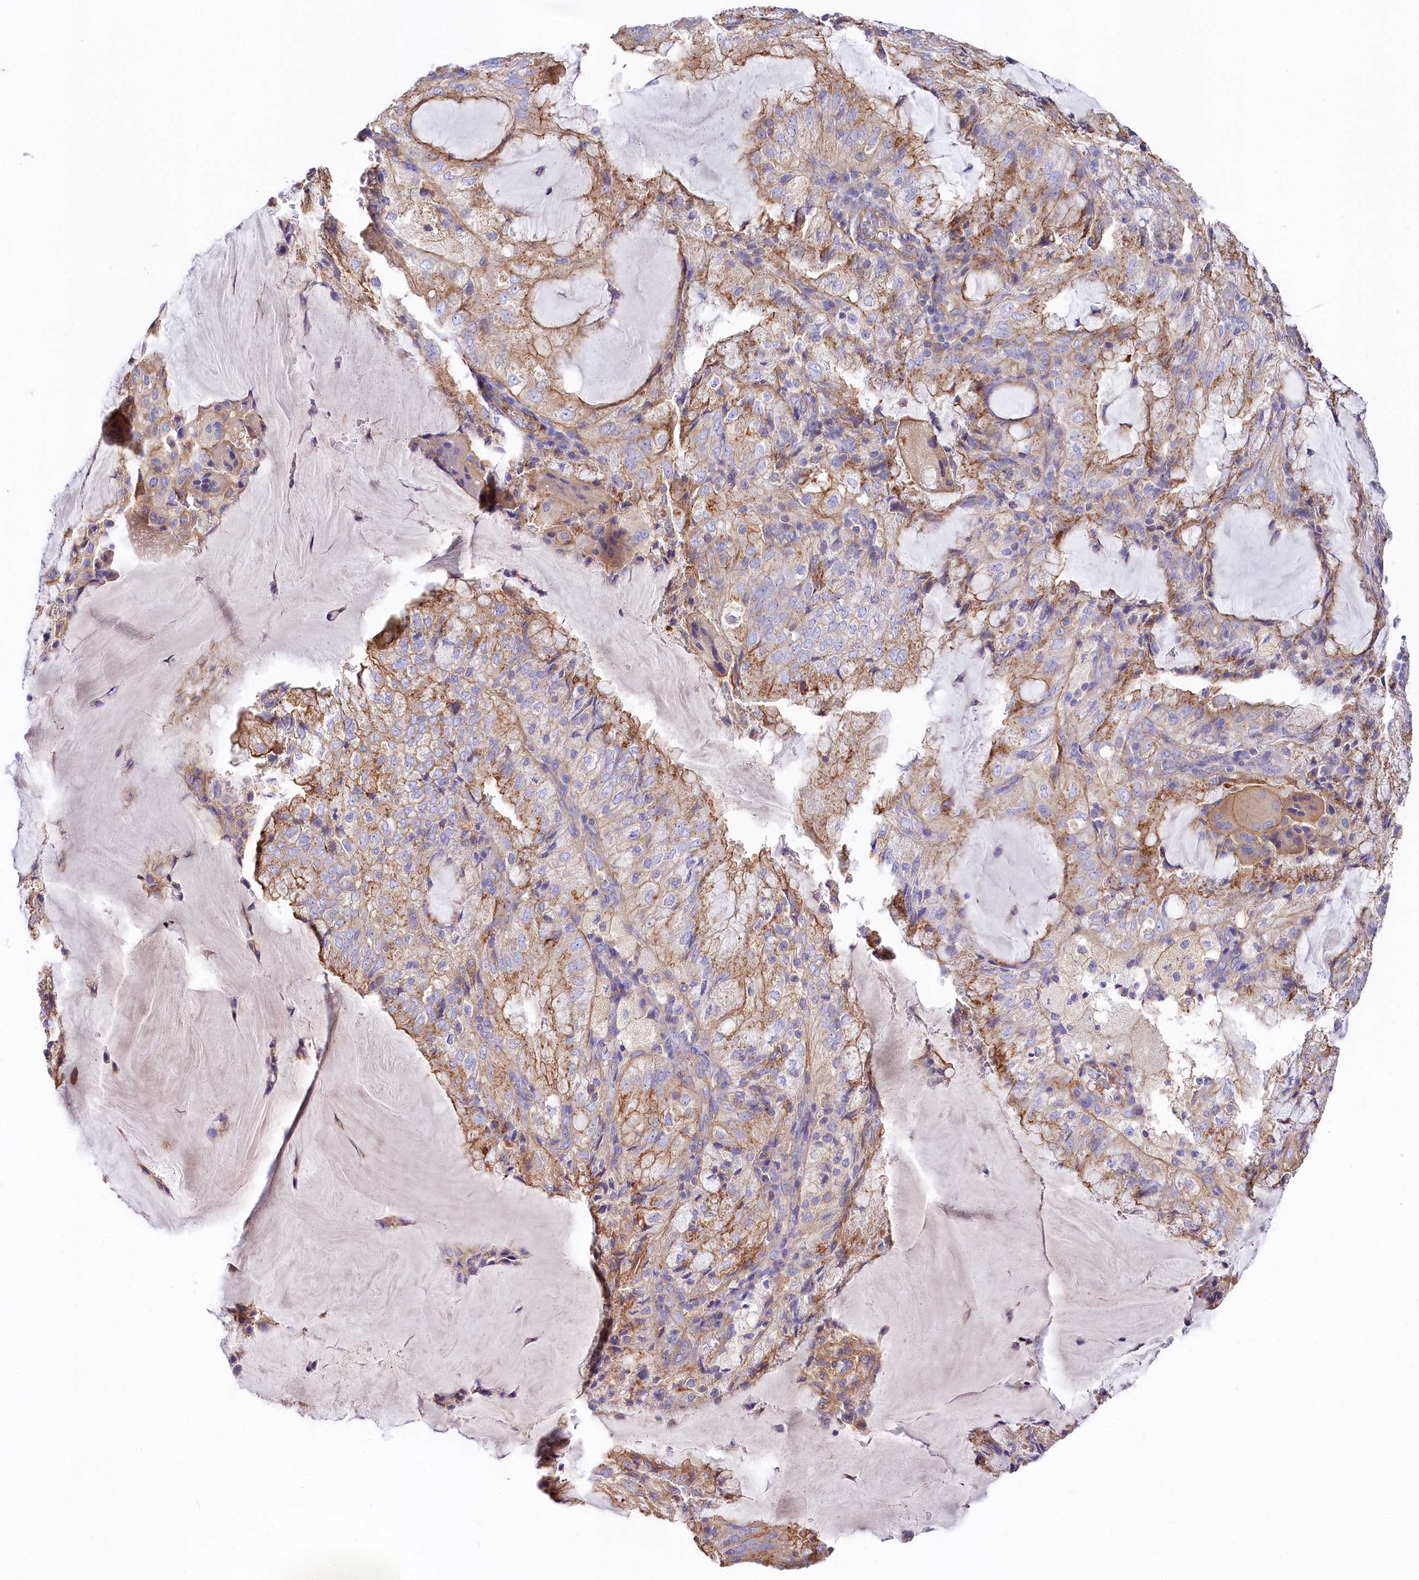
{"staining": {"intensity": "moderate", "quantity": "25%-75%", "location": "cytoplasmic/membranous"}, "tissue": "endometrial cancer", "cell_type": "Tumor cells", "image_type": "cancer", "snomed": [{"axis": "morphology", "description": "Adenocarcinoma, NOS"}, {"axis": "topography", "description": "Endometrium"}], "caption": "Moderate cytoplasmic/membranous expression is present in about 25%-75% of tumor cells in endometrial adenocarcinoma. (brown staining indicates protein expression, while blue staining denotes nuclei).", "gene": "FCHSD2", "patient": {"sex": "female", "age": 81}}